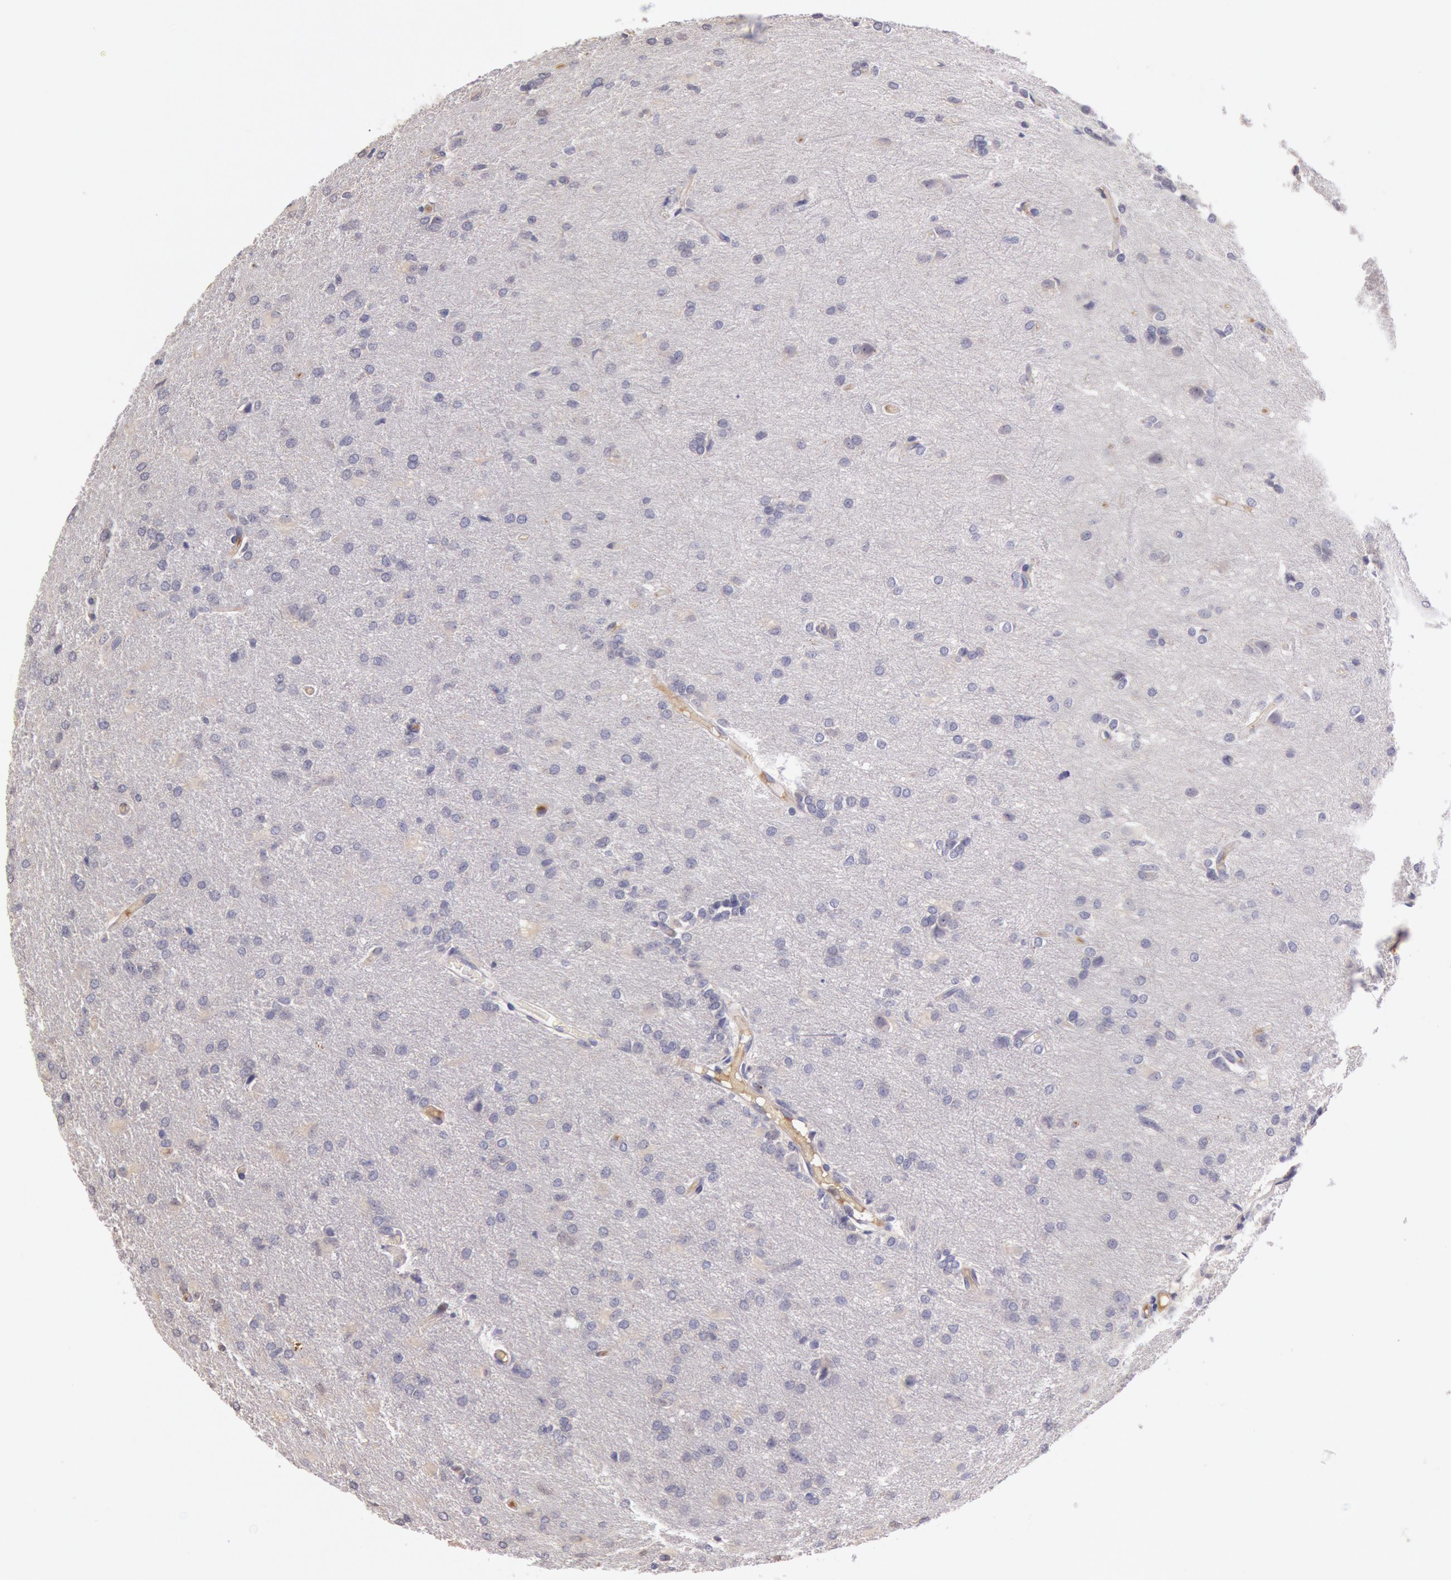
{"staining": {"intensity": "negative", "quantity": "none", "location": "none"}, "tissue": "glioma", "cell_type": "Tumor cells", "image_type": "cancer", "snomed": [{"axis": "morphology", "description": "Glioma, malignant, High grade"}, {"axis": "topography", "description": "Brain"}], "caption": "The immunohistochemistry photomicrograph has no significant staining in tumor cells of malignant glioma (high-grade) tissue. (DAB immunohistochemistry (IHC) visualized using brightfield microscopy, high magnification).", "gene": "C1R", "patient": {"sex": "male", "age": 68}}